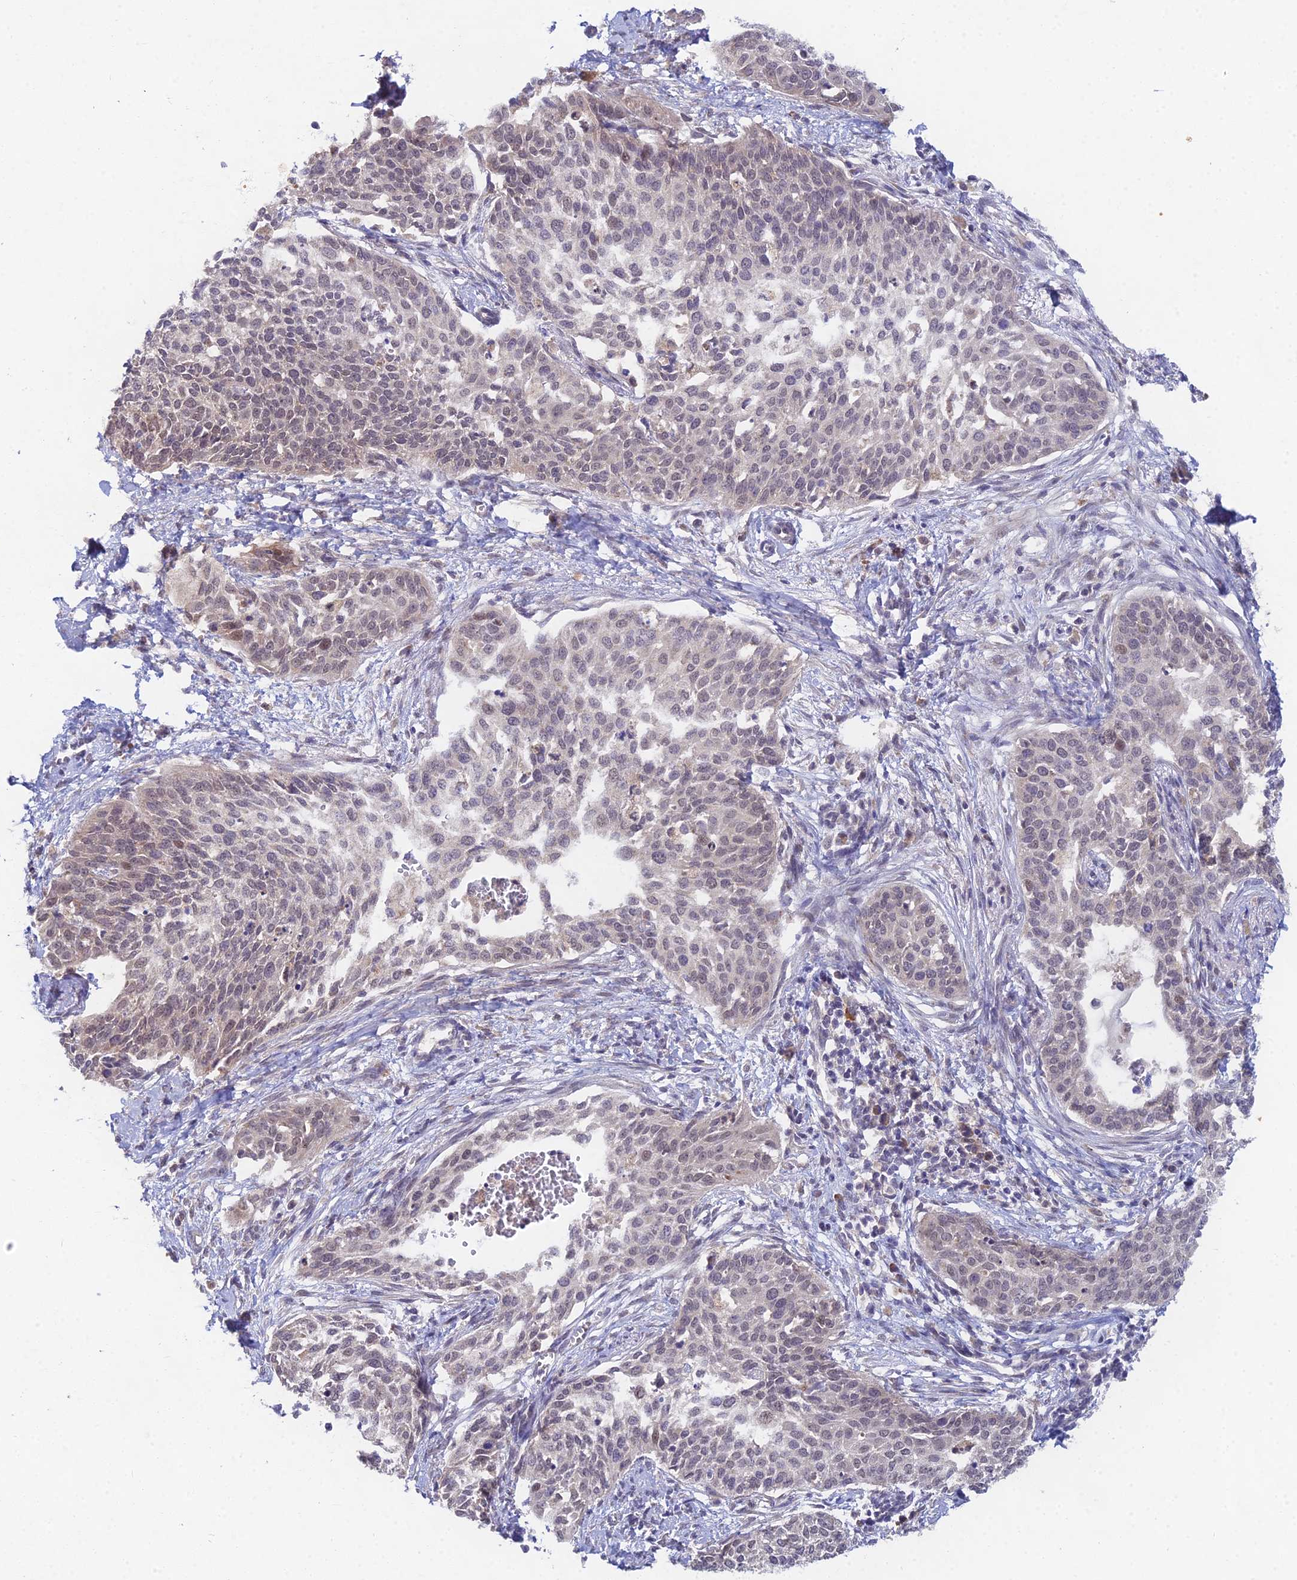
{"staining": {"intensity": "weak", "quantity": "<25%", "location": "nuclear"}, "tissue": "cervical cancer", "cell_type": "Tumor cells", "image_type": "cancer", "snomed": [{"axis": "morphology", "description": "Squamous cell carcinoma, NOS"}, {"axis": "topography", "description": "Cervix"}], "caption": "DAB immunohistochemical staining of human squamous cell carcinoma (cervical) shows no significant staining in tumor cells. Nuclei are stained in blue.", "gene": "WDR43", "patient": {"sex": "female", "age": 44}}